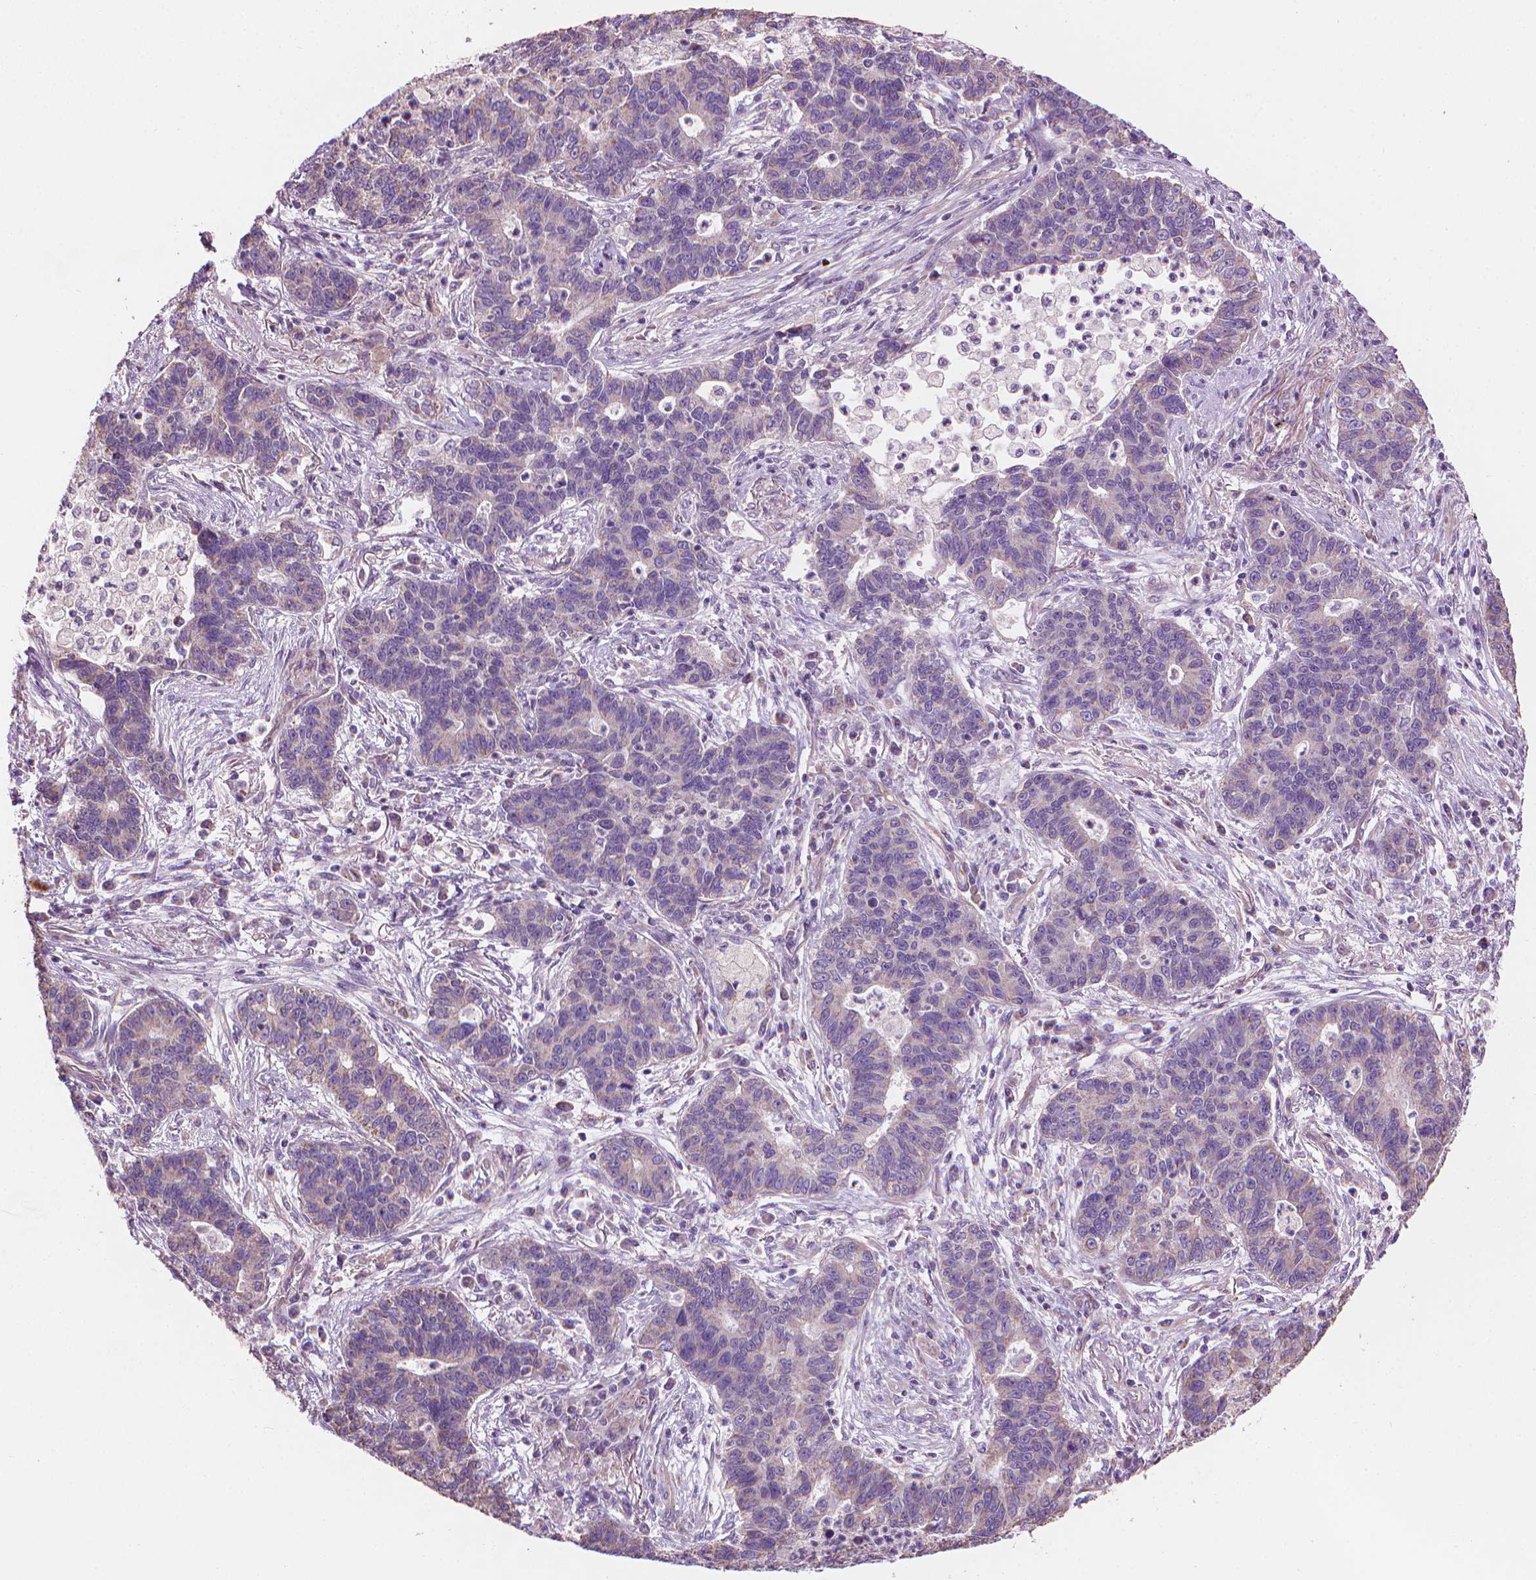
{"staining": {"intensity": "negative", "quantity": "none", "location": "none"}, "tissue": "lung cancer", "cell_type": "Tumor cells", "image_type": "cancer", "snomed": [{"axis": "morphology", "description": "Adenocarcinoma, NOS"}, {"axis": "topography", "description": "Lung"}], "caption": "Immunohistochemistry of human lung adenocarcinoma displays no positivity in tumor cells. (DAB IHC, high magnification).", "gene": "TTC29", "patient": {"sex": "female", "age": 57}}